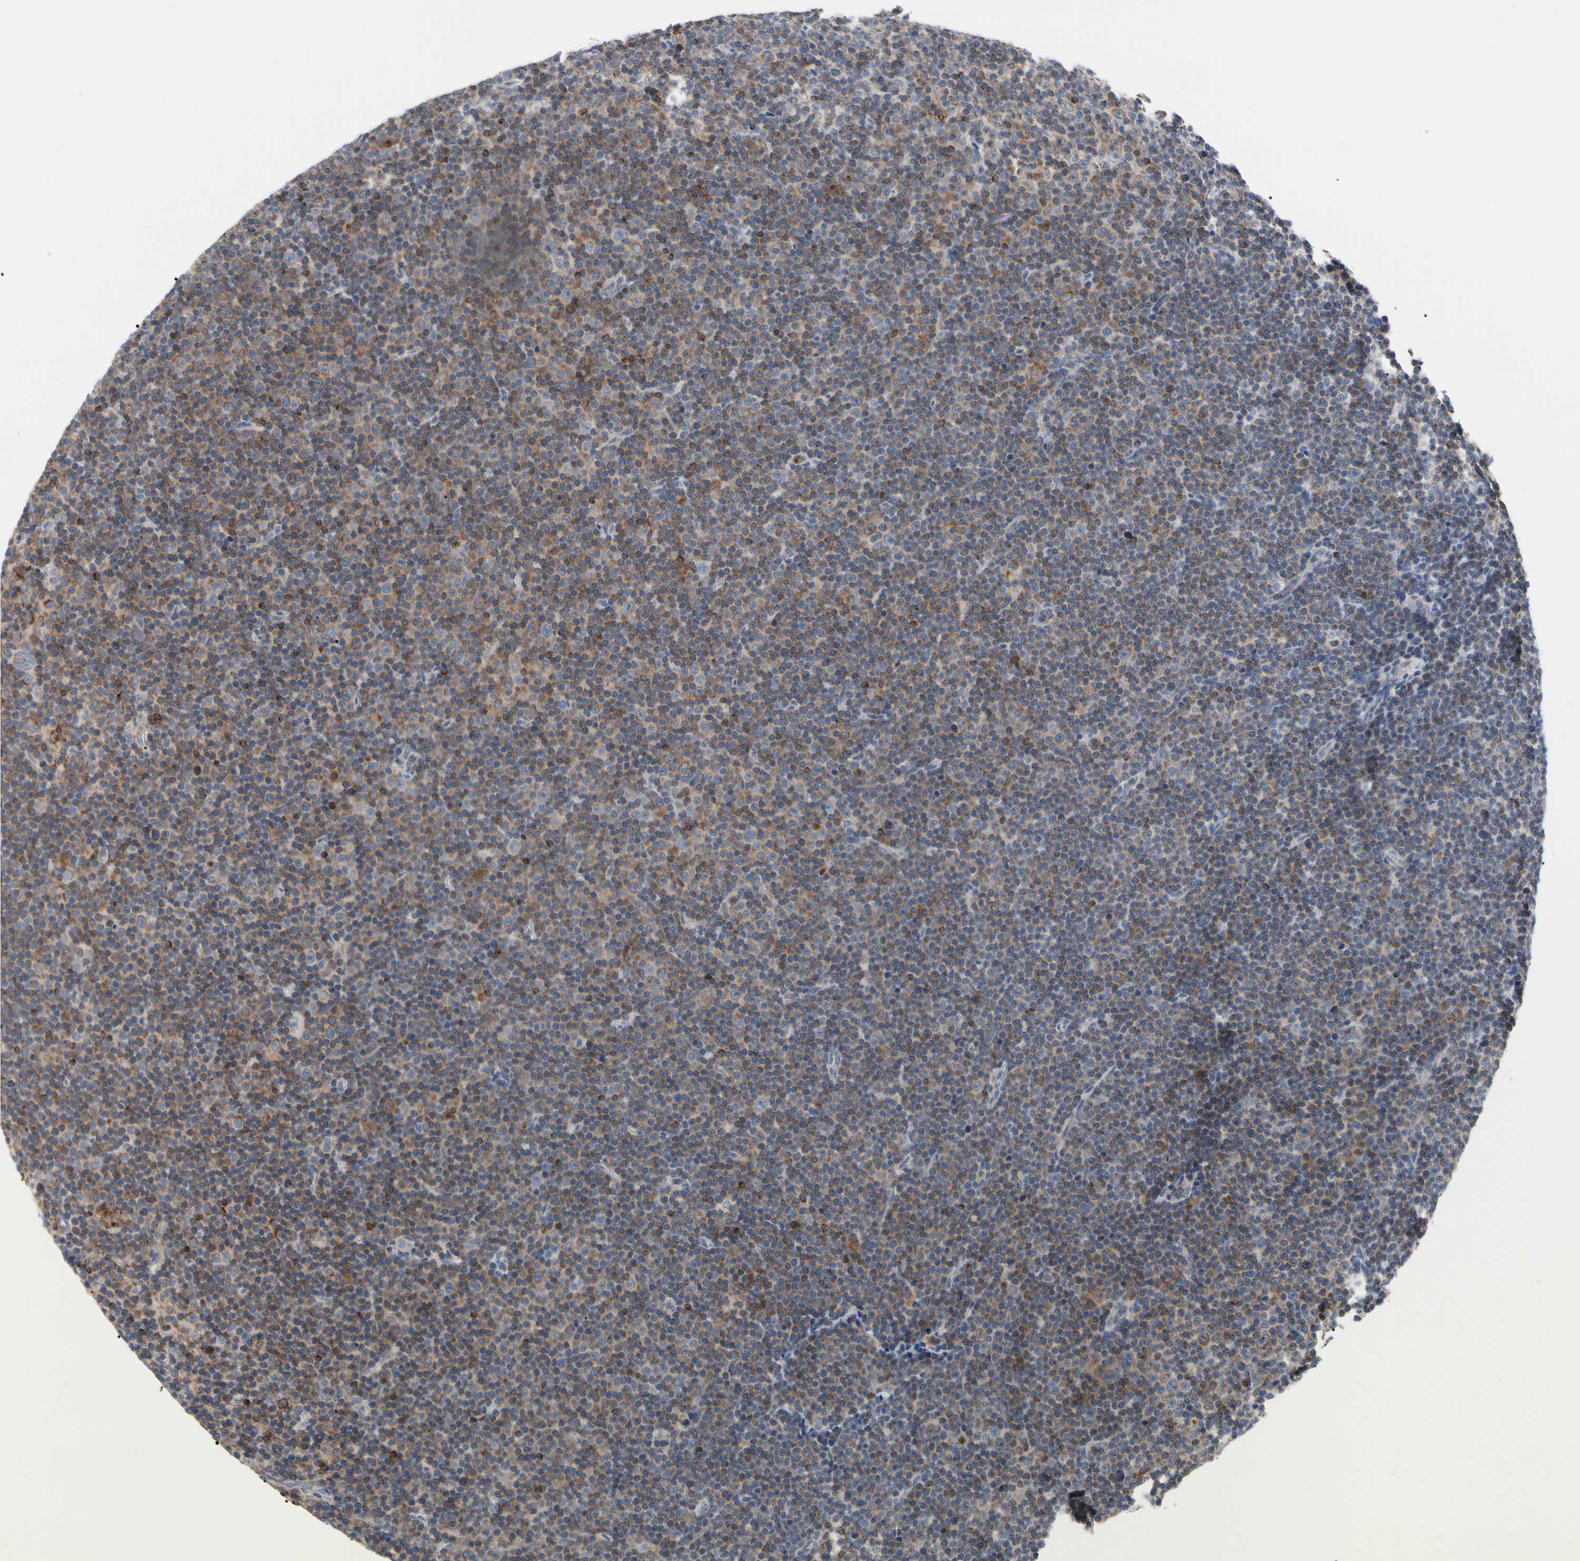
{"staining": {"intensity": "moderate", "quantity": ">75%", "location": "cytoplasmic/membranous"}, "tissue": "lymphoma", "cell_type": "Tumor cells", "image_type": "cancer", "snomed": [{"axis": "morphology", "description": "Malignant lymphoma, non-Hodgkin's type, Low grade"}, {"axis": "topography", "description": "Lymph node"}], "caption": "This micrograph reveals immunohistochemistry (IHC) staining of lymphoma, with medium moderate cytoplasmic/membranous staining in approximately >75% of tumor cells.", "gene": "MCL1", "patient": {"sex": "female", "age": 67}}